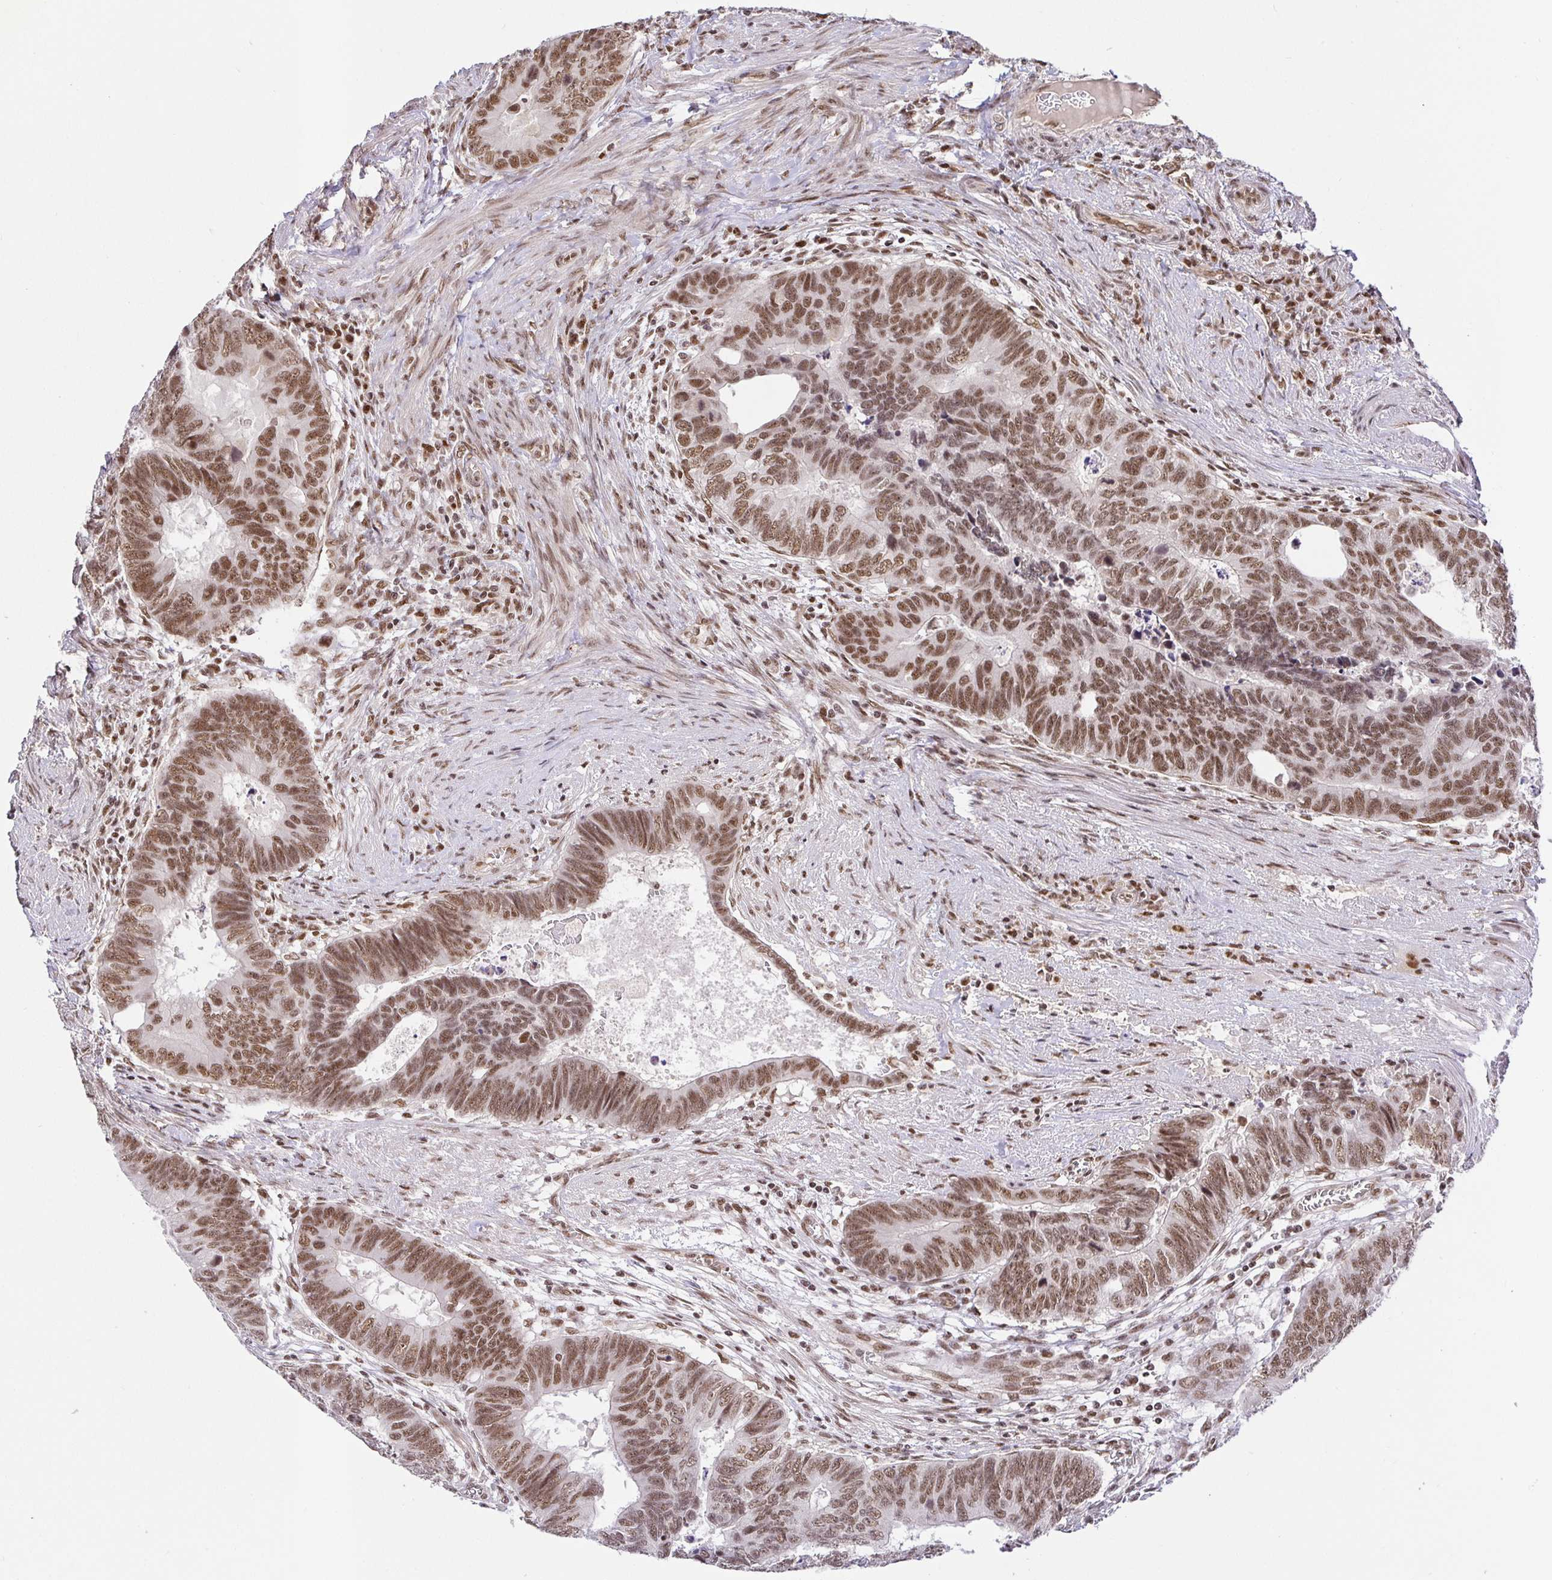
{"staining": {"intensity": "moderate", "quantity": ">75%", "location": "nuclear"}, "tissue": "colorectal cancer", "cell_type": "Tumor cells", "image_type": "cancer", "snomed": [{"axis": "morphology", "description": "Adenocarcinoma, NOS"}, {"axis": "topography", "description": "Colon"}], "caption": "Immunohistochemistry staining of colorectal cancer (adenocarcinoma), which shows medium levels of moderate nuclear expression in about >75% of tumor cells indicating moderate nuclear protein expression. The staining was performed using DAB (brown) for protein detection and nuclei were counterstained in hematoxylin (blue).", "gene": "USF1", "patient": {"sex": "male", "age": 62}}